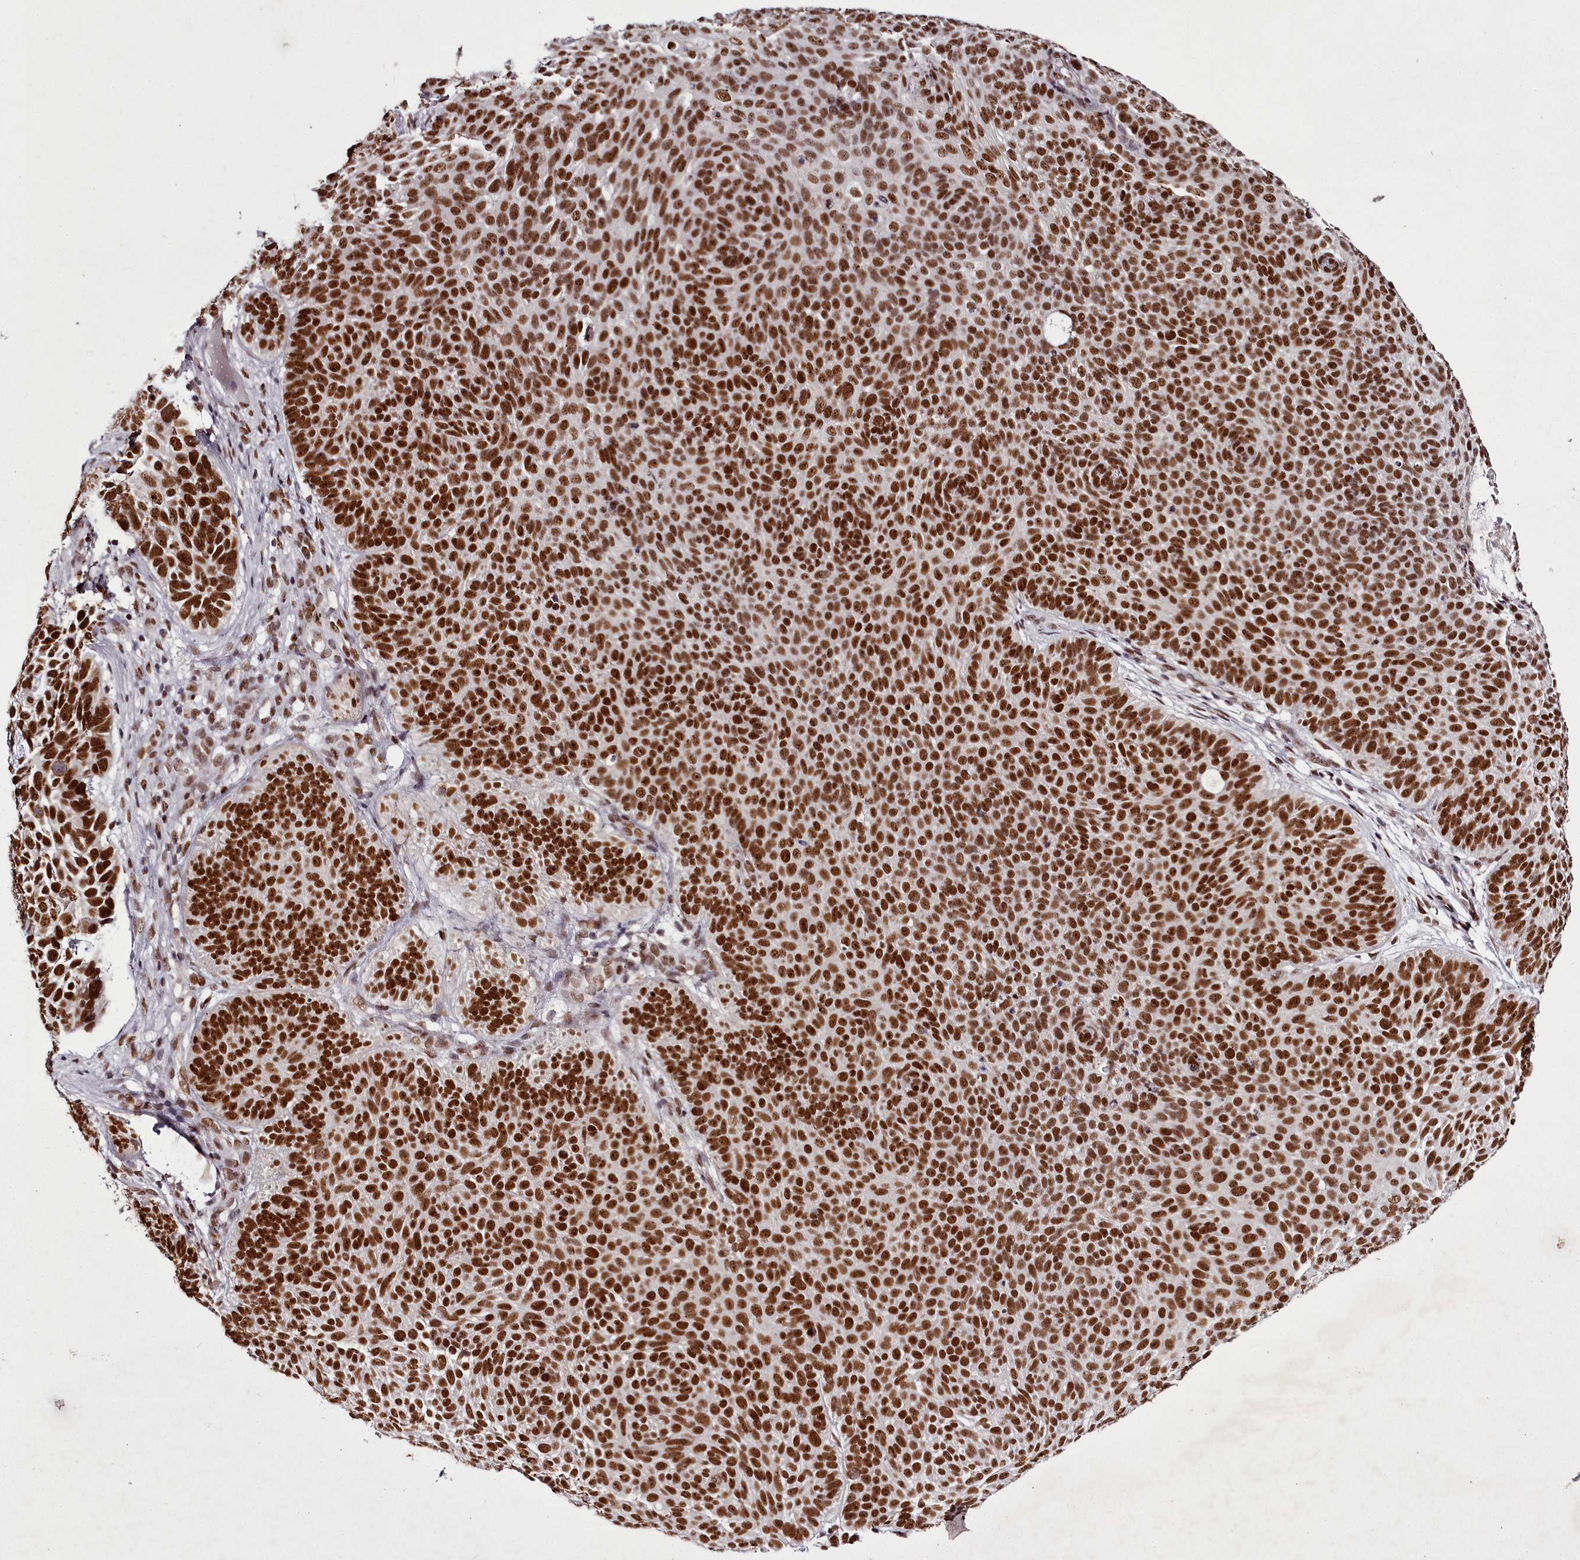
{"staining": {"intensity": "strong", "quantity": ">75%", "location": "nuclear"}, "tissue": "skin cancer", "cell_type": "Tumor cells", "image_type": "cancer", "snomed": [{"axis": "morphology", "description": "Basal cell carcinoma"}, {"axis": "topography", "description": "Skin"}], "caption": "A brown stain labels strong nuclear positivity of a protein in skin basal cell carcinoma tumor cells.", "gene": "PSPC1", "patient": {"sex": "male", "age": 85}}